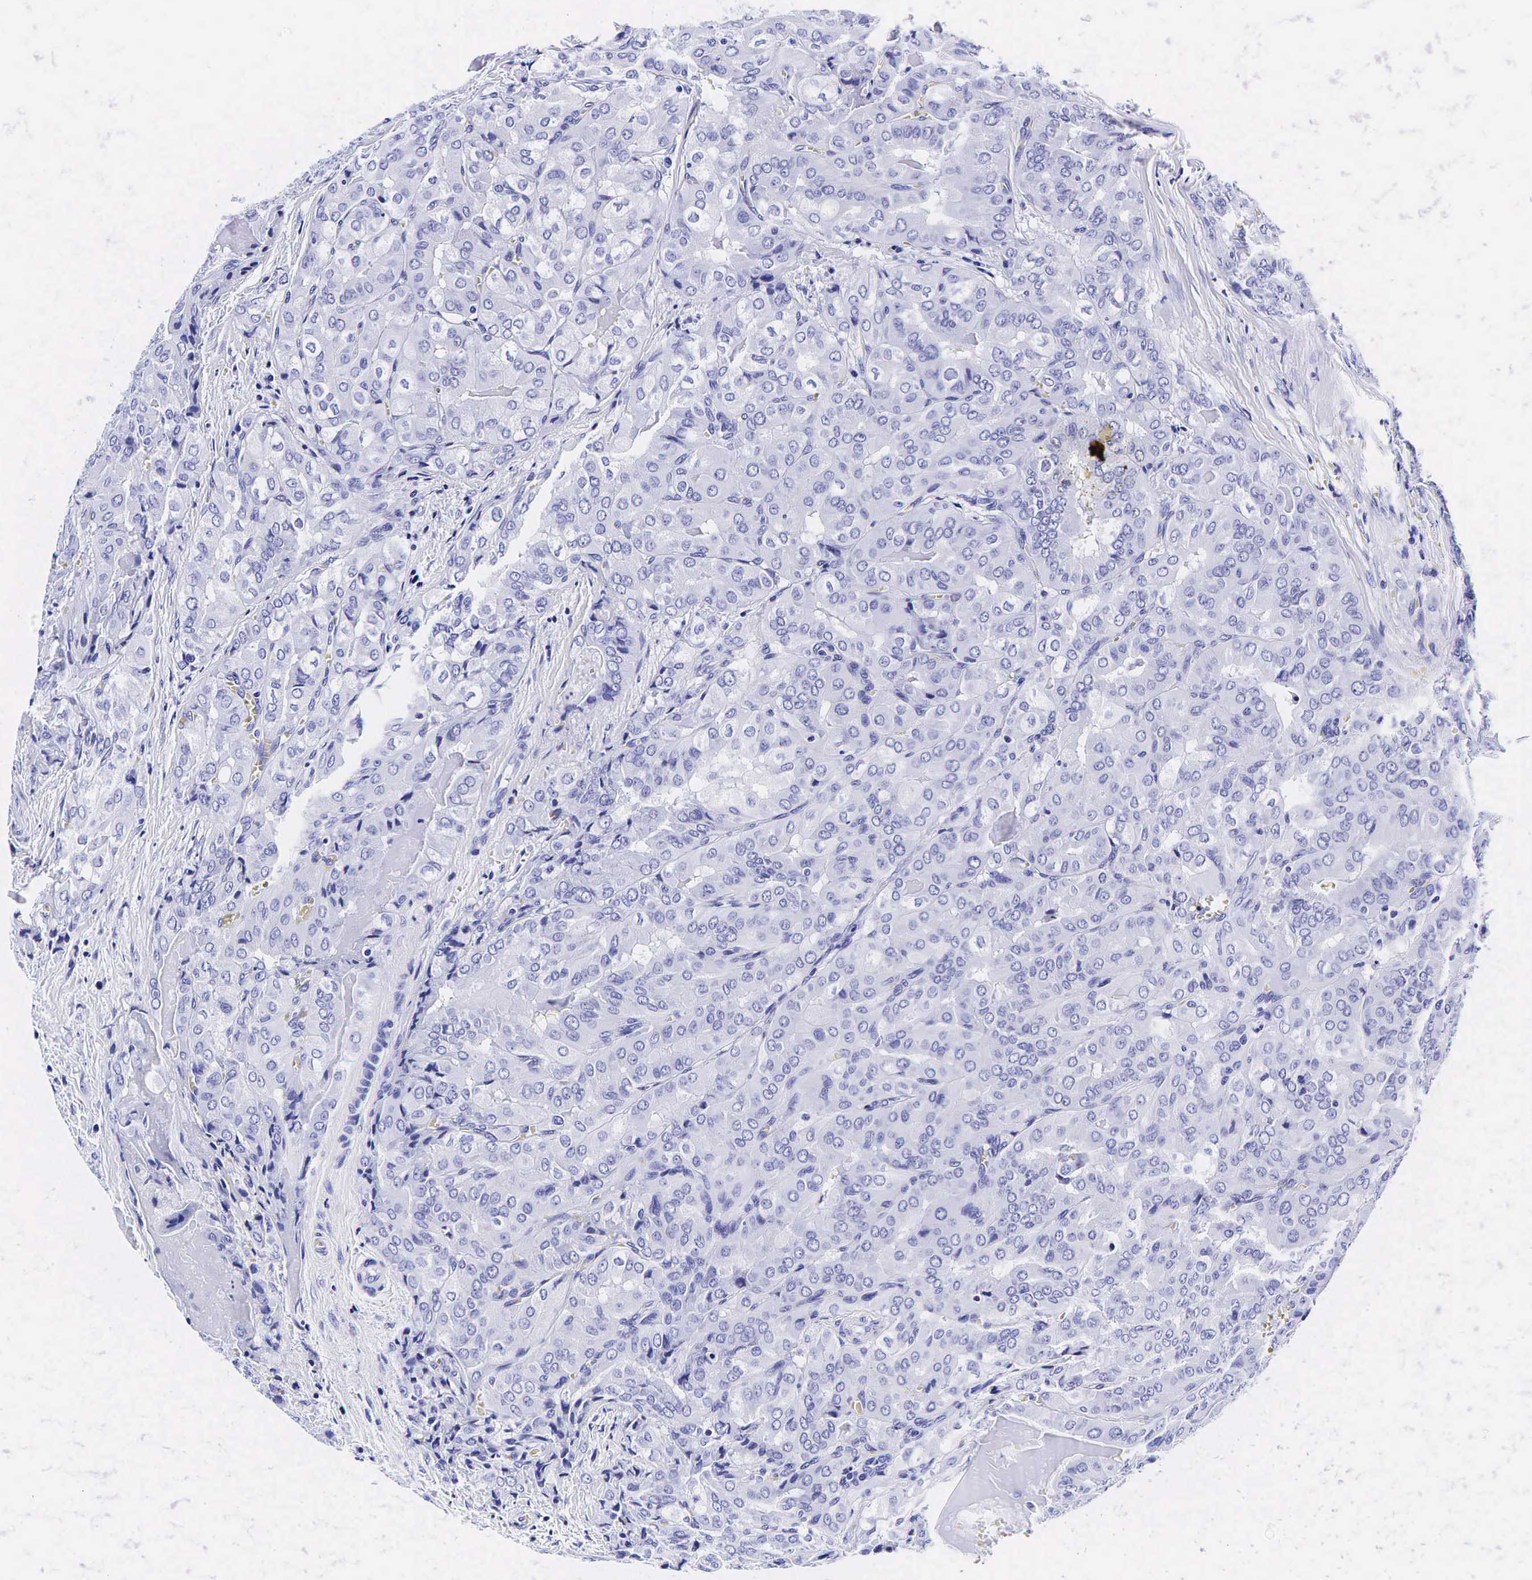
{"staining": {"intensity": "negative", "quantity": "none", "location": "none"}, "tissue": "thyroid cancer", "cell_type": "Tumor cells", "image_type": "cancer", "snomed": [{"axis": "morphology", "description": "Papillary adenocarcinoma, NOS"}, {"axis": "topography", "description": "Thyroid gland"}], "caption": "Immunohistochemistry (IHC) image of neoplastic tissue: human thyroid cancer (papillary adenocarcinoma) stained with DAB displays no significant protein staining in tumor cells. (Stains: DAB immunohistochemistry (IHC) with hematoxylin counter stain, Microscopy: brightfield microscopy at high magnification).", "gene": "GAST", "patient": {"sex": "female", "age": 71}}